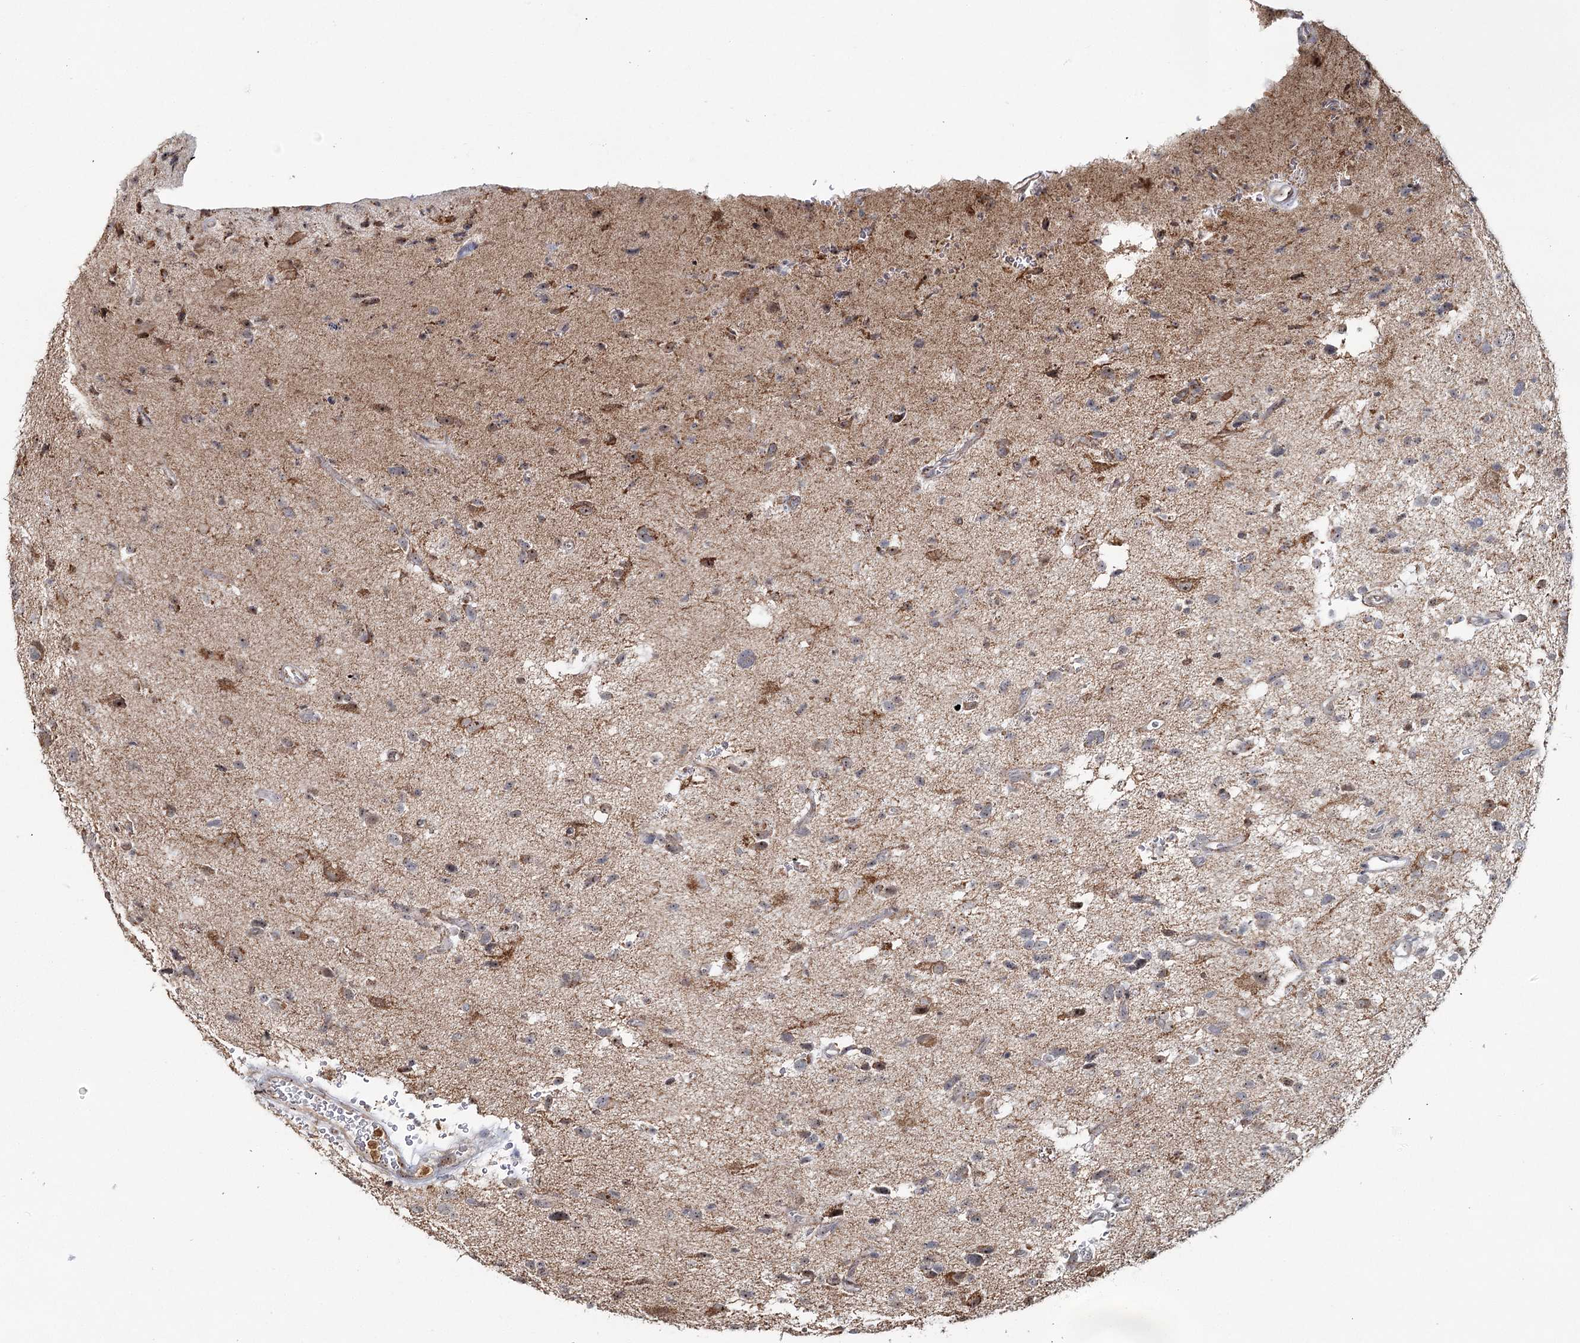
{"staining": {"intensity": "weak", "quantity": "25%-75%", "location": "cytoplasmic/membranous,nuclear"}, "tissue": "glioma", "cell_type": "Tumor cells", "image_type": "cancer", "snomed": [{"axis": "morphology", "description": "Glioma, malignant, High grade"}, {"axis": "topography", "description": "Brain"}], "caption": "Glioma stained with a protein marker shows weak staining in tumor cells.", "gene": "ATAD1", "patient": {"sex": "male", "age": 33}}